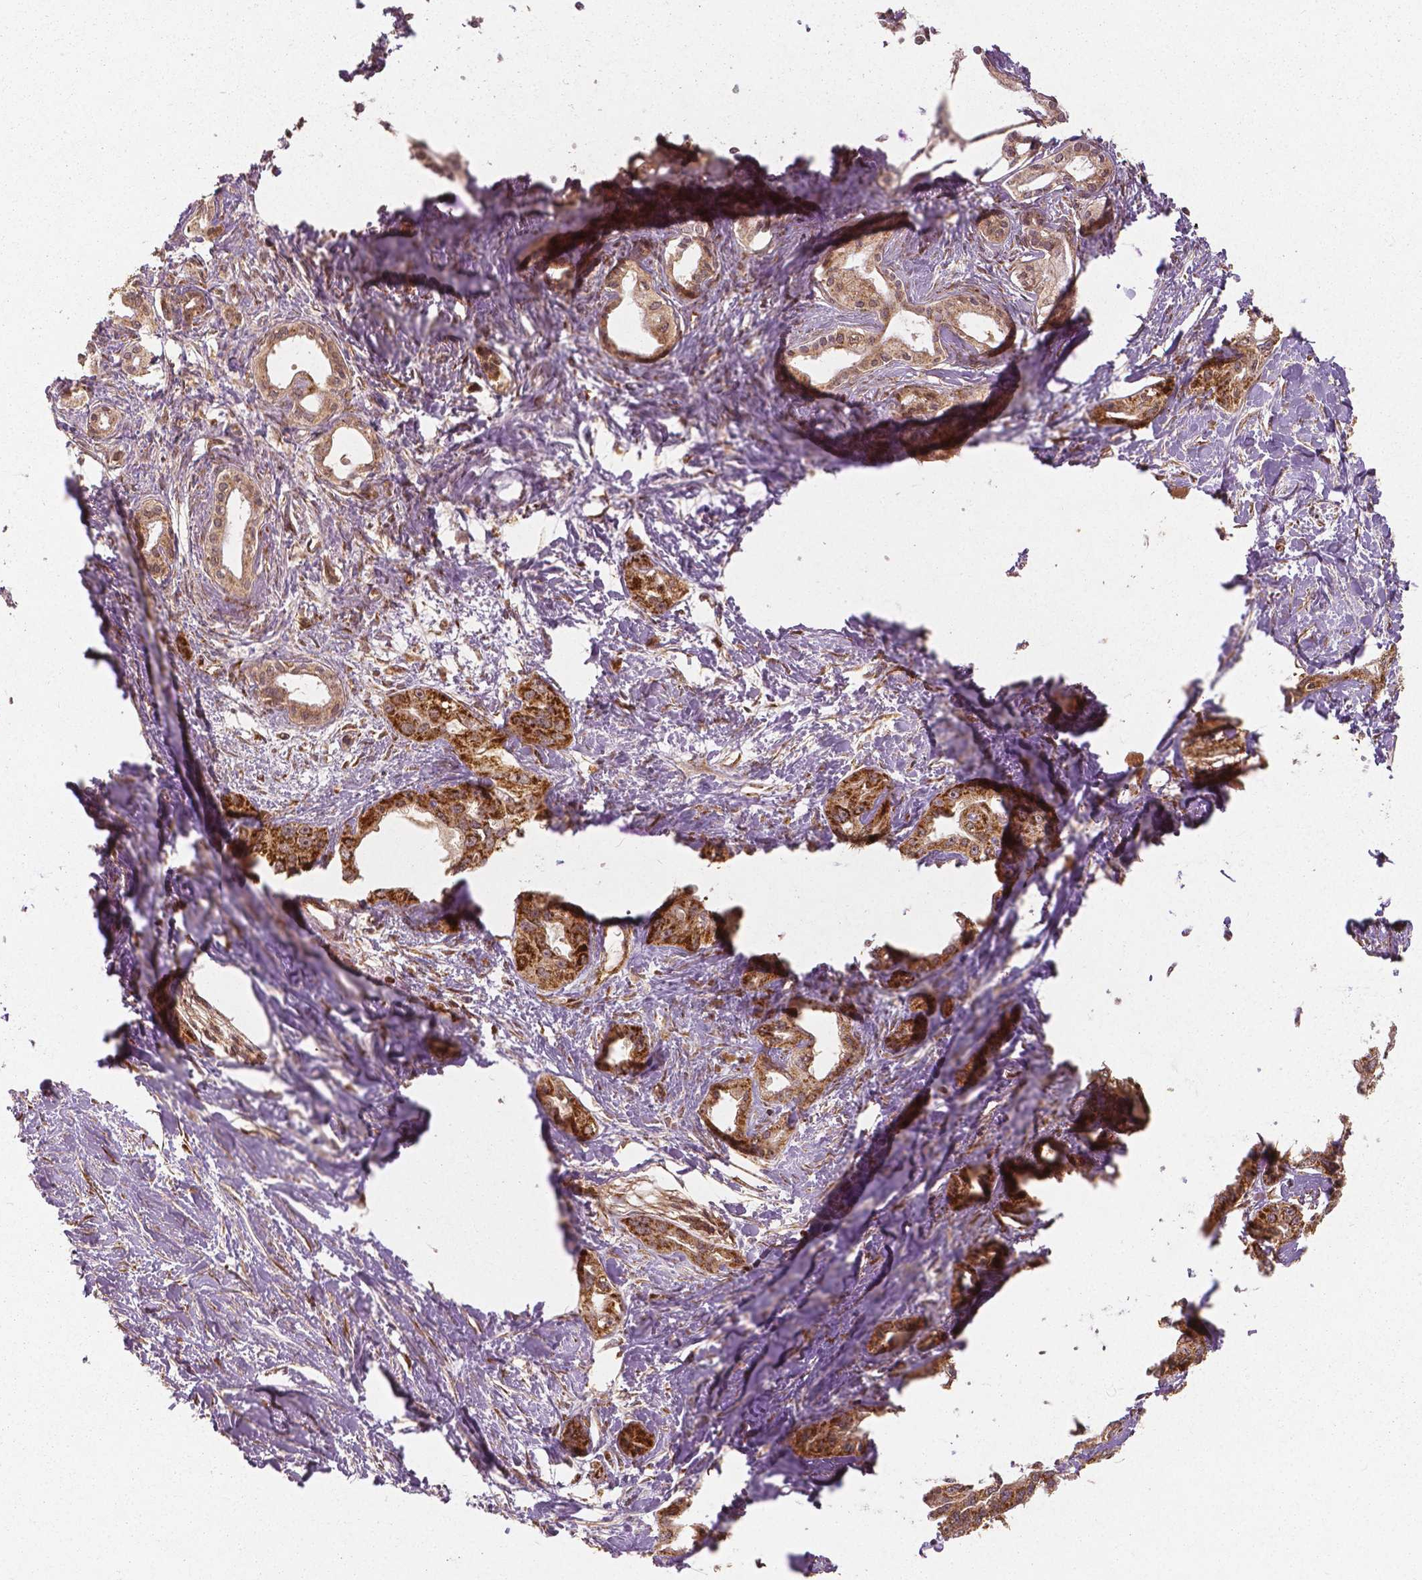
{"staining": {"intensity": "strong", "quantity": ">75%", "location": "cytoplasmic/membranous"}, "tissue": "pancreatic cancer", "cell_type": "Tumor cells", "image_type": "cancer", "snomed": [{"axis": "morphology", "description": "Adenocarcinoma, NOS"}, {"axis": "topography", "description": "Pancreas"}], "caption": "IHC image of neoplastic tissue: pancreatic cancer stained using IHC reveals high levels of strong protein expression localized specifically in the cytoplasmic/membranous of tumor cells, appearing as a cytoplasmic/membranous brown color.", "gene": "PGAM5", "patient": {"sex": "female", "age": 50}}